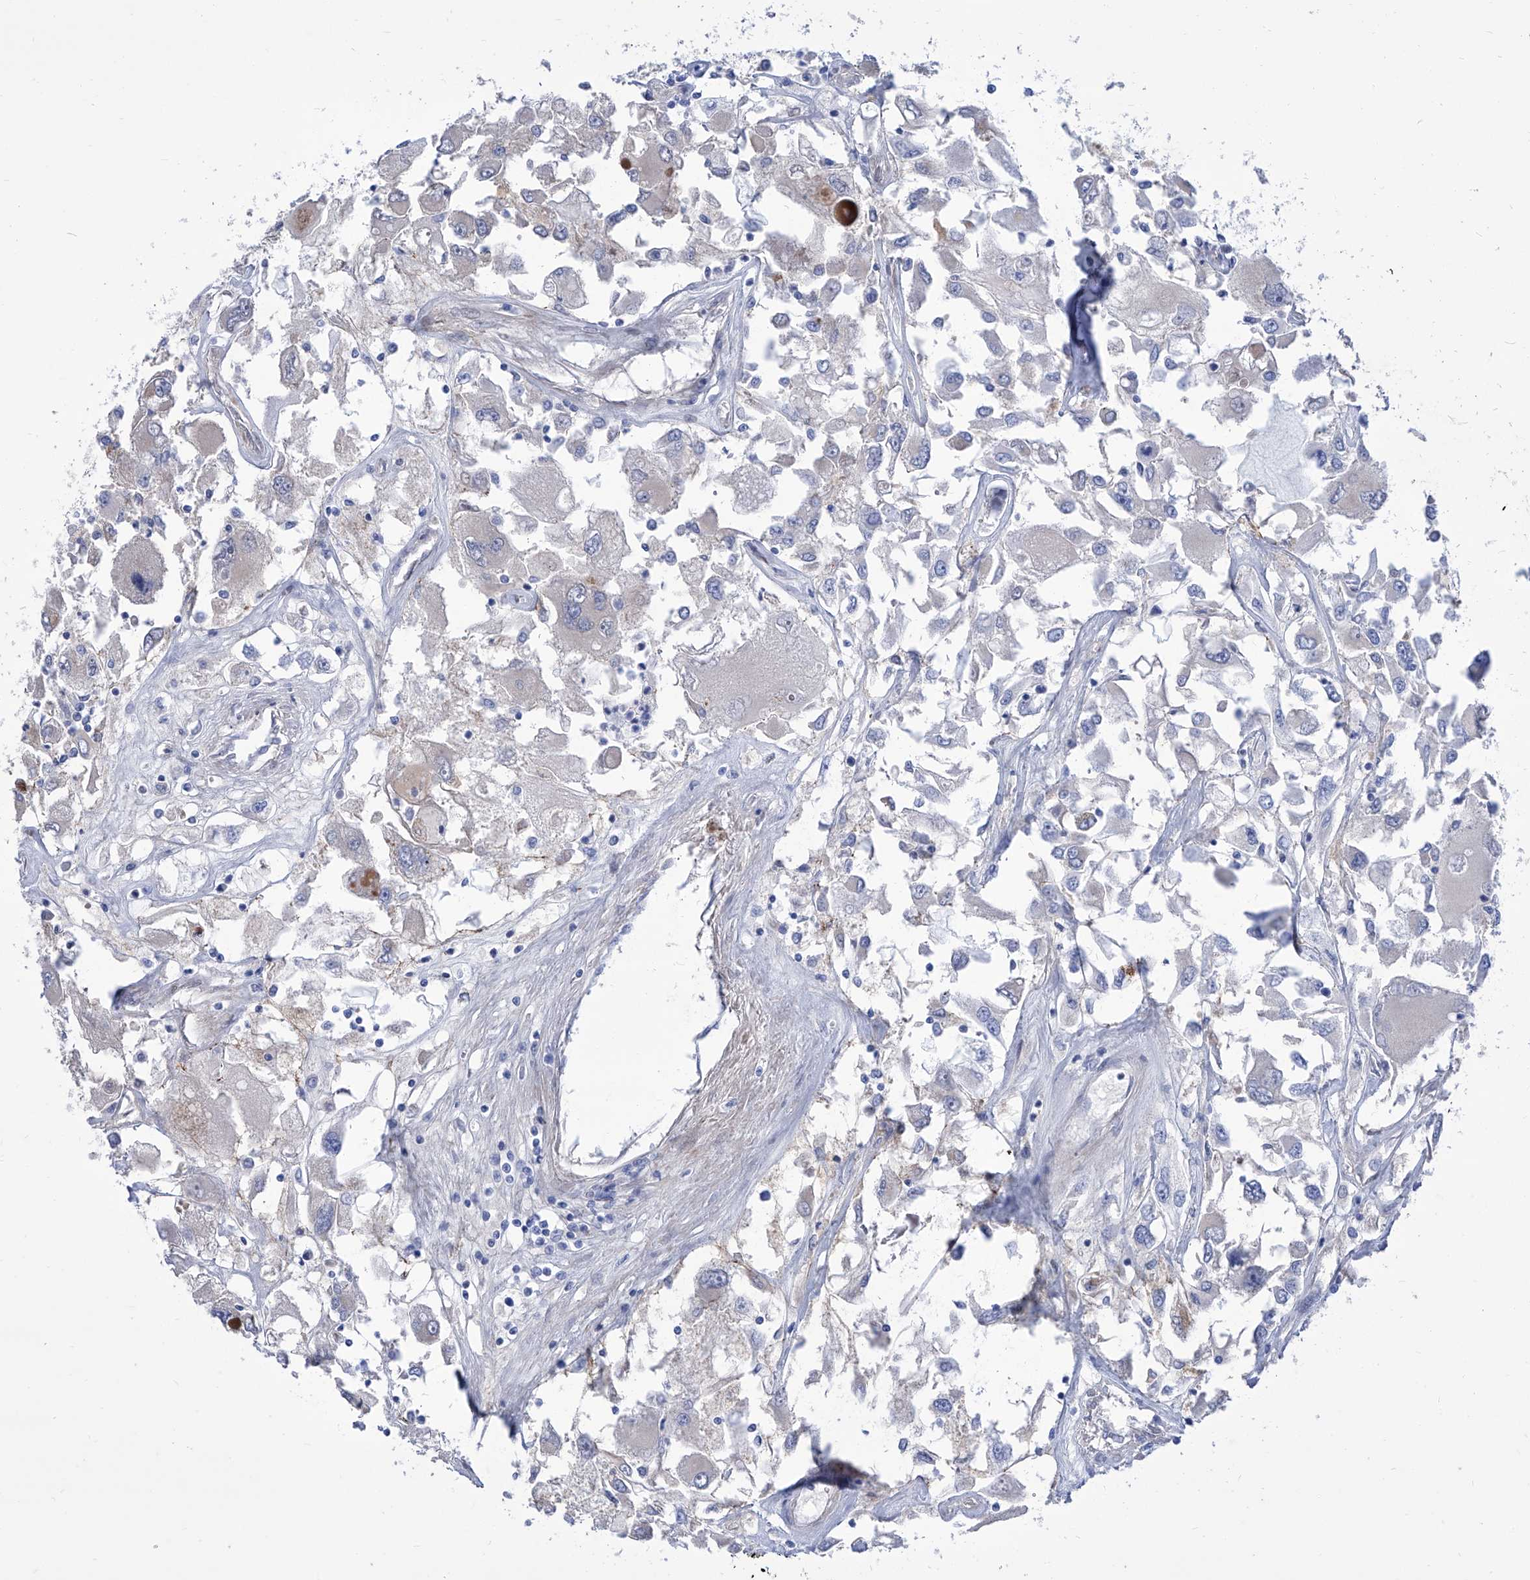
{"staining": {"intensity": "moderate", "quantity": "<25%", "location": "cytoplasmic/membranous"}, "tissue": "renal cancer", "cell_type": "Tumor cells", "image_type": "cancer", "snomed": [{"axis": "morphology", "description": "Adenocarcinoma, NOS"}, {"axis": "topography", "description": "Kidney"}], "caption": "A high-resolution histopathology image shows immunohistochemistry staining of renal adenocarcinoma, which shows moderate cytoplasmic/membranous expression in about <25% of tumor cells.", "gene": "SRBD1", "patient": {"sex": "female", "age": 52}}